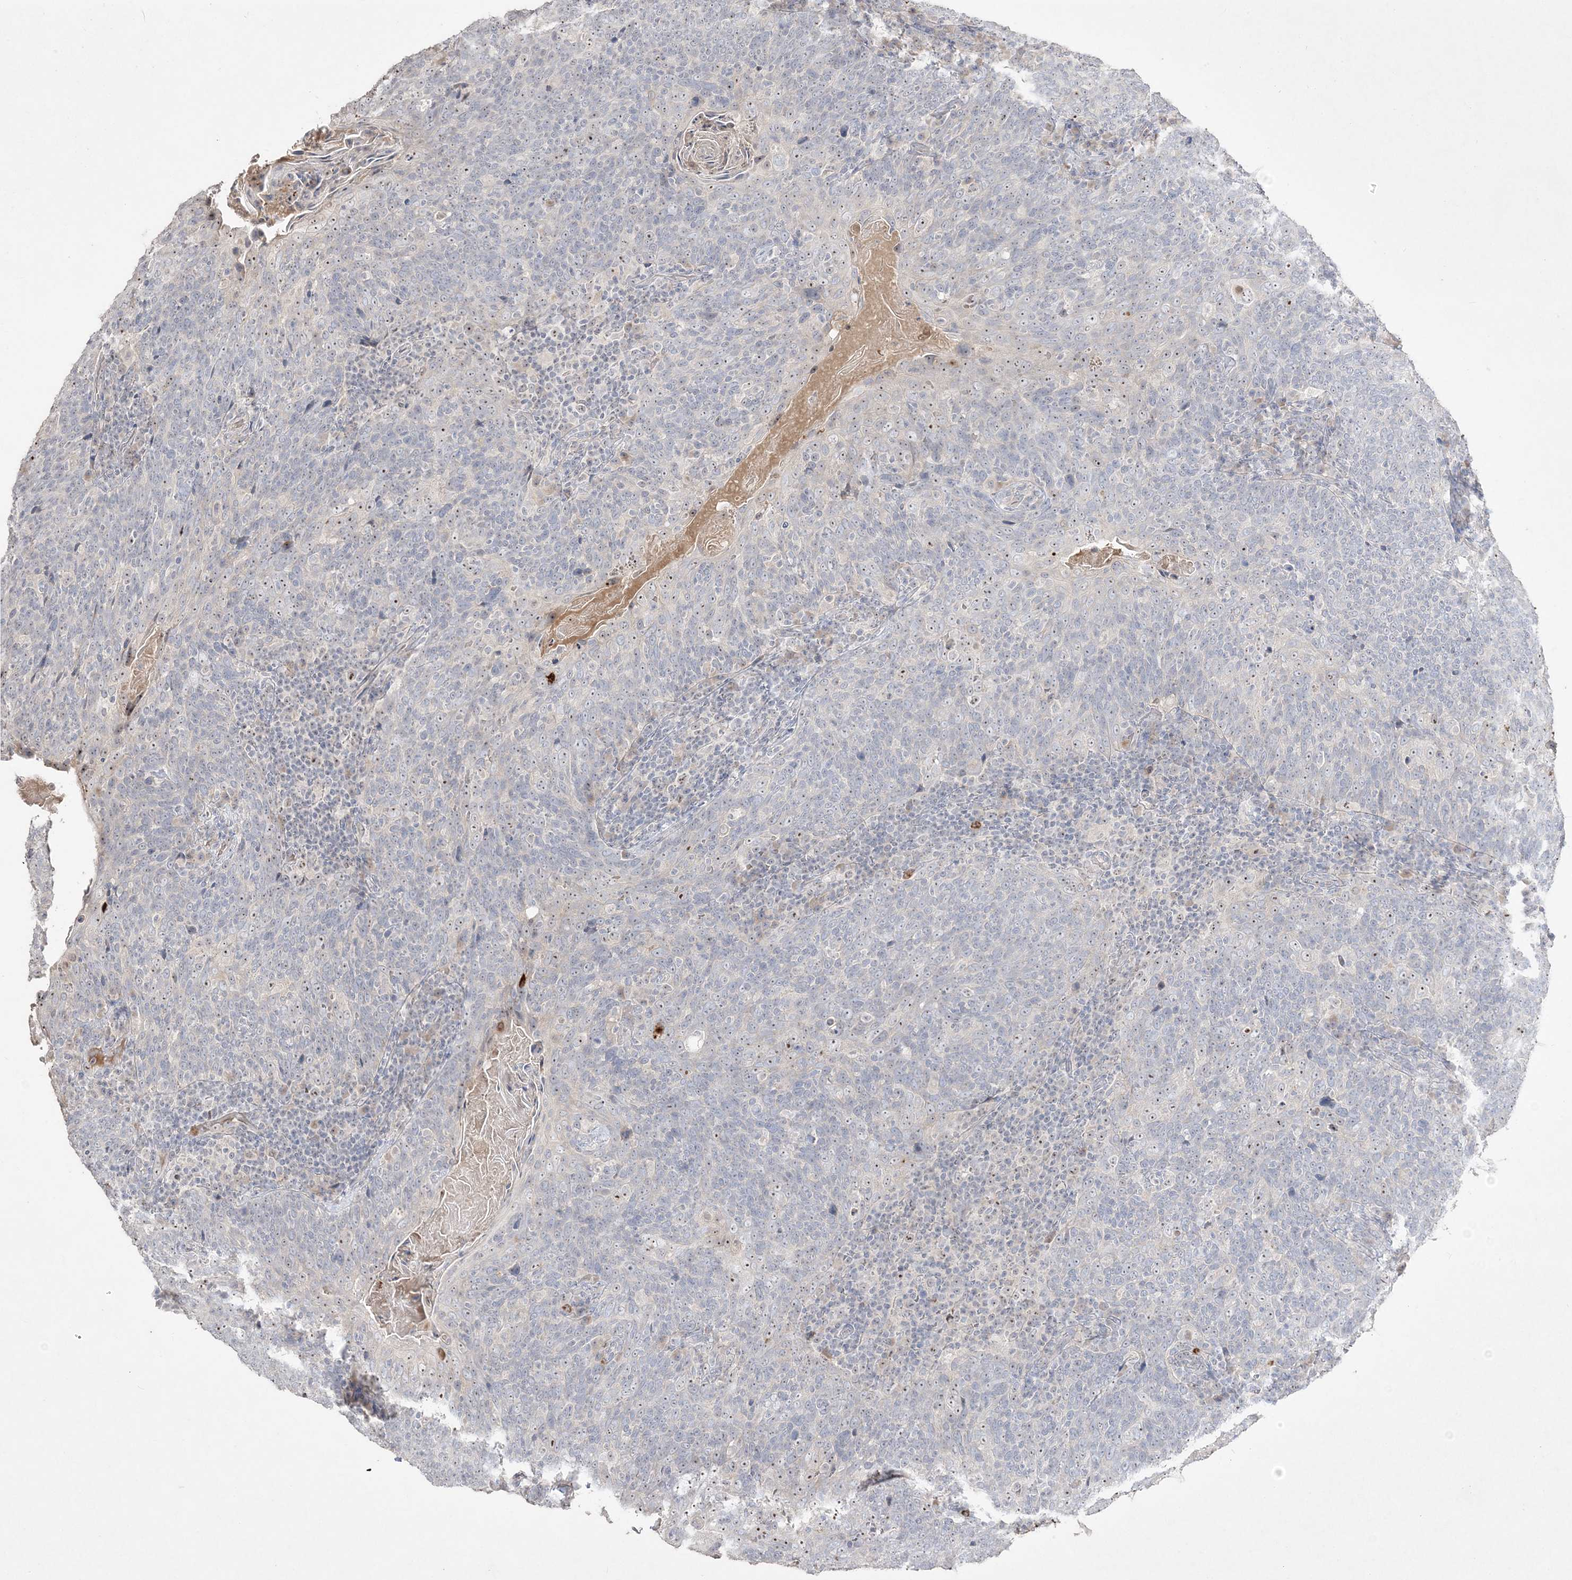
{"staining": {"intensity": "moderate", "quantity": "<25%", "location": "nuclear"}, "tissue": "head and neck cancer", "cell_type": "Tumor cells", "image_type": "cancer", "snomed": [{"axis": "morphology", "description": "Squamous cell carcinoma, NOS"}, {"axis": "morphology", "description": "Squamous cell carcinoma, metastatic, NOS"}, {"axis": "topography", "description": "Lymph node"}, {"axis": "topography", "description": "Head-Neck"}], "caption": "Head and neck cancer (squamous cell carcinoma) stained with DAB immunohistochemistry (IHC) shows low levels of moderate nuclear positivity in approximately <25% of tumor cells.", "gene": "NOP16", "patient": {"sex": "male", "age": 62}}